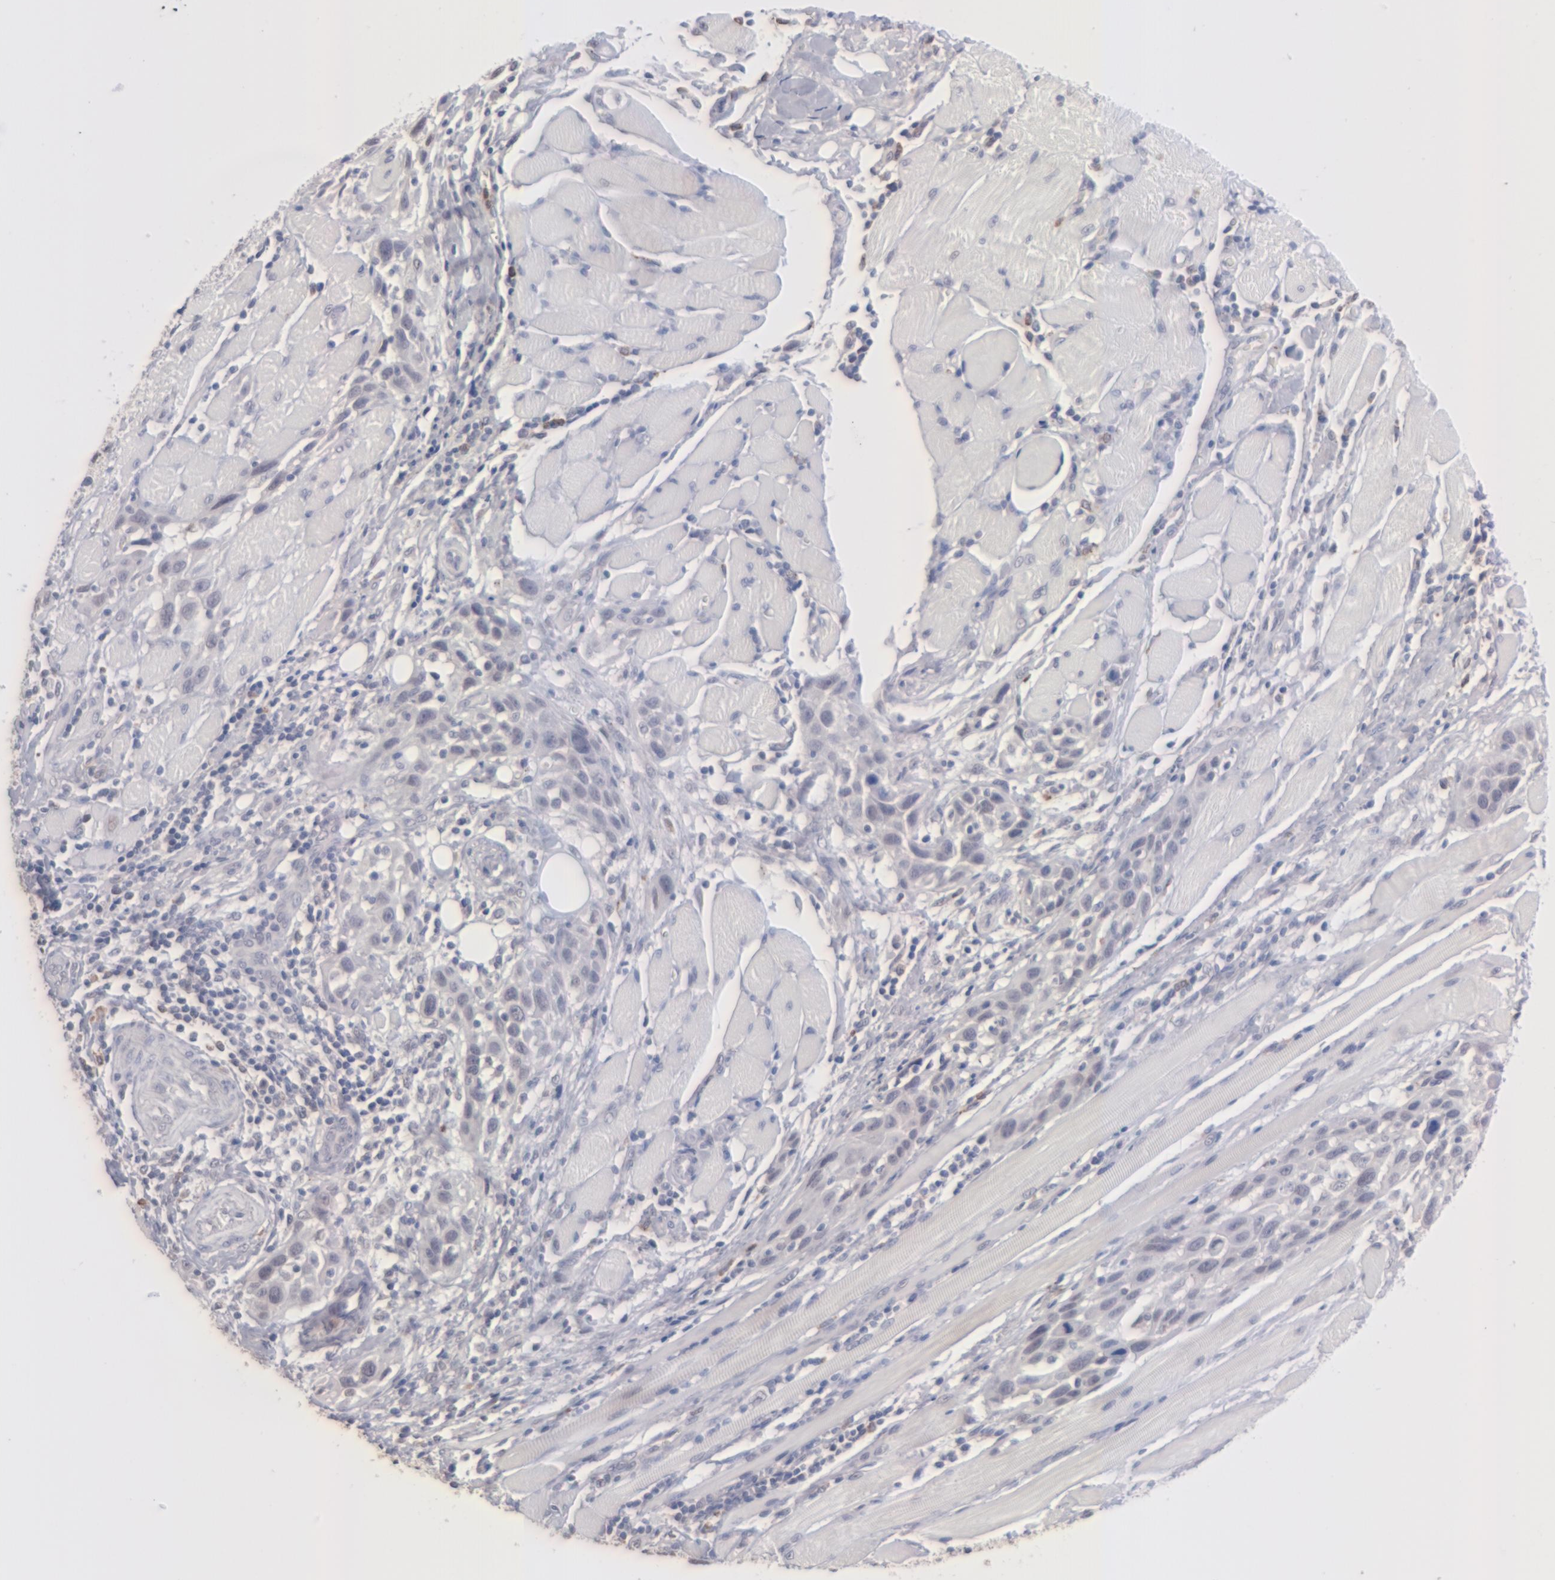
{"staining": {"intensity": "negative", "quantity": "none", "location": "none"}, "tissue": "head and neck cancer", "cell_type": "Tumor cells", "image_type": "cancer", "snomed": [{"axis": "morphology", "description": "Squamous cell carcinoma, NOS"}, {"axis": "topography", "description": "Oral tissue"}, {"axis": "topography", "description": "Head-Neck"}], "caption": "The photomicrograph reveals no significant staining in tumor cells of squamous cell carcinoma (head and neck). (Brightfield microscopy of DAB (3,3'-diaminobenzidine) immunohistochemistry (IHC) at high magnification).", "gene": "MGAM", "patient": {"sex": "female", "age": 50}}